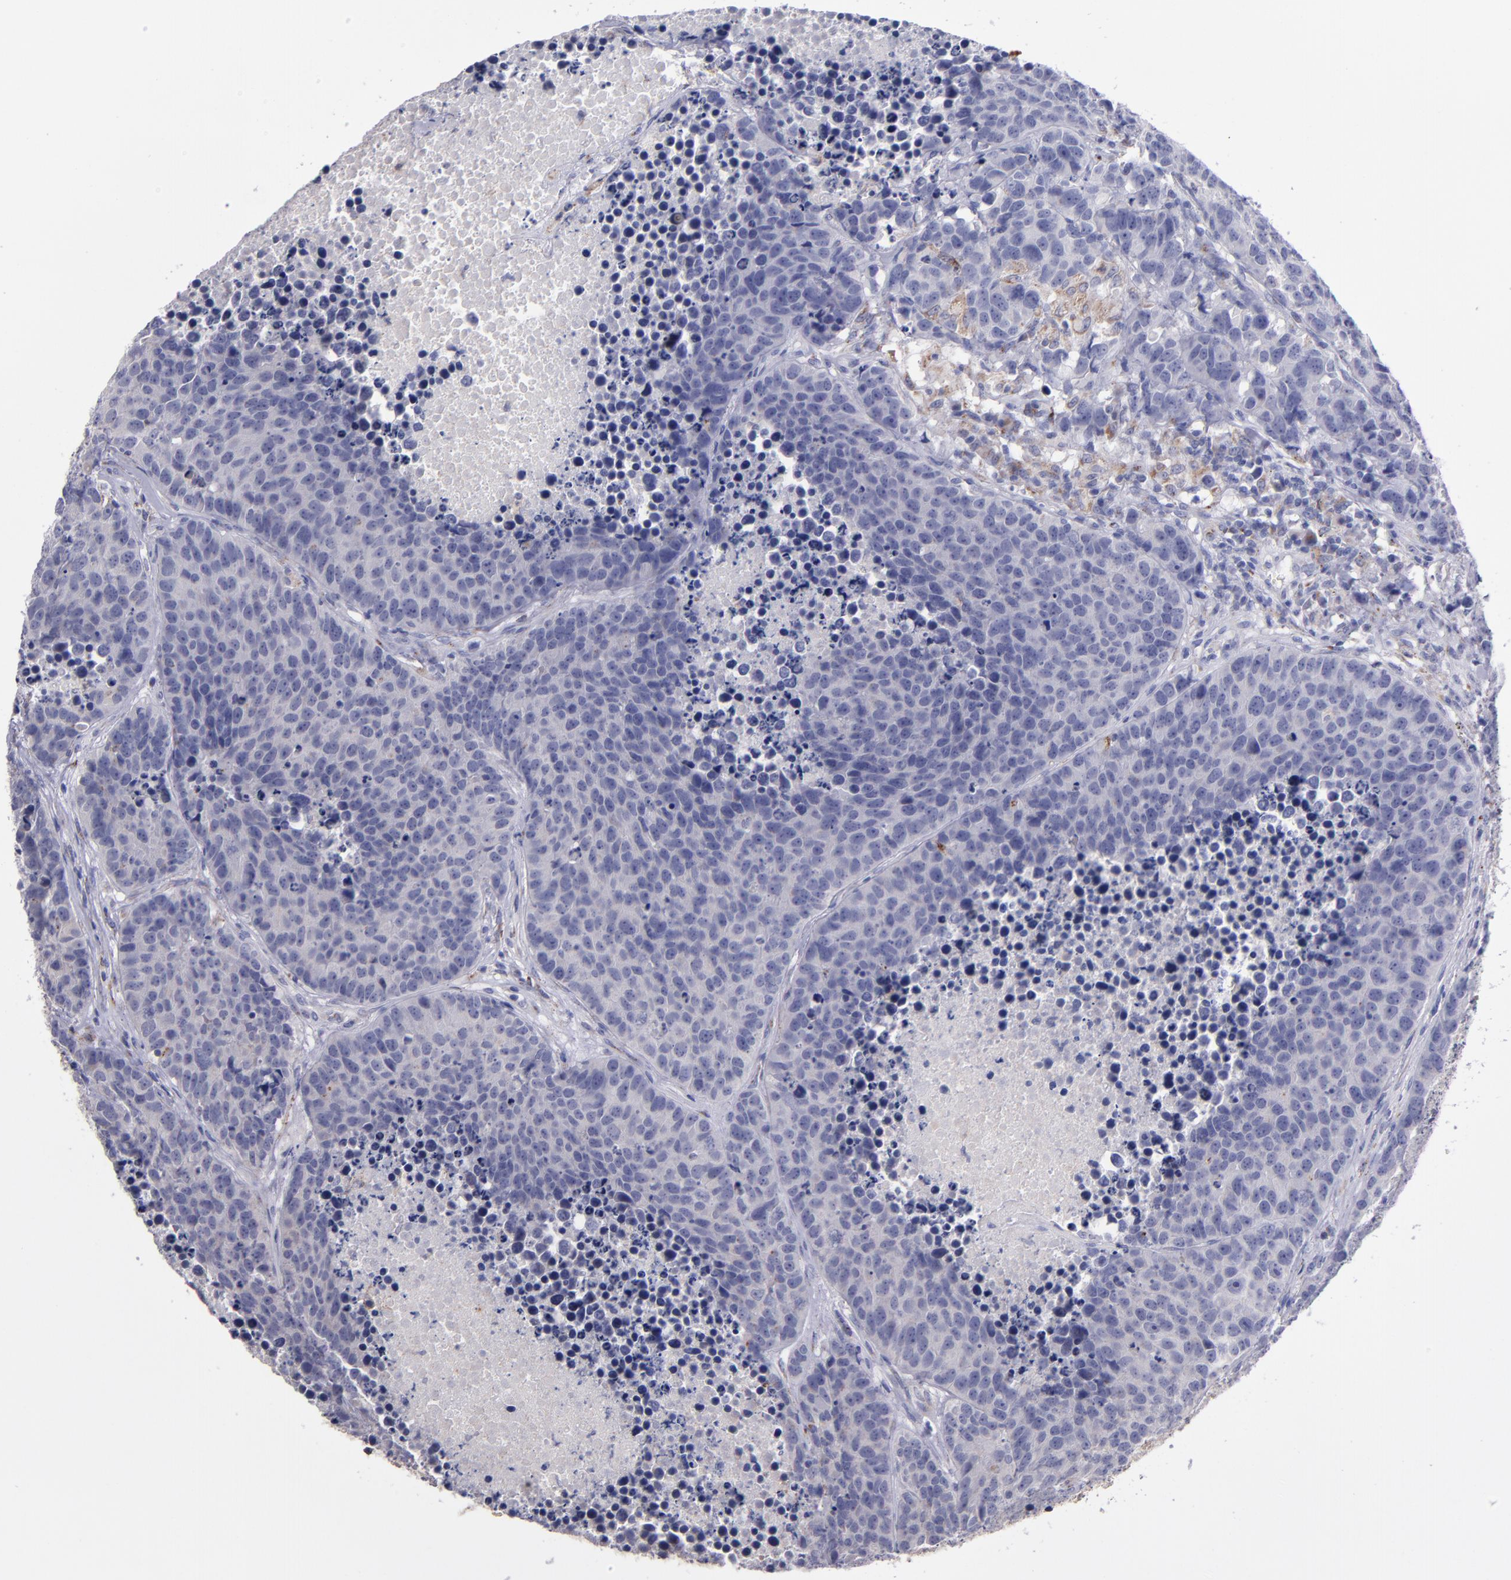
{"staining": {"intensity": "moderate", "quantity": "<25%", "location": "cytoplasmic/membranous"}, "tissue": "carcinoid", "cell_type": "Tumor cells", "image_type": "cancer", "snomed": [{"axis": "morphology", "description": "Carcinoid, malignant, NOS"}, {"axis": "topography", "description": "Lung"}], "caption": "This micrograph exhibits immunohistochemistry (IHC) staining of carcinoid, with low moderate cytoplasmic/membranous expression in approximately <25% of tumor cells.", "gene": "RAB41", "patient": {"sex": "male", "age": 60}}